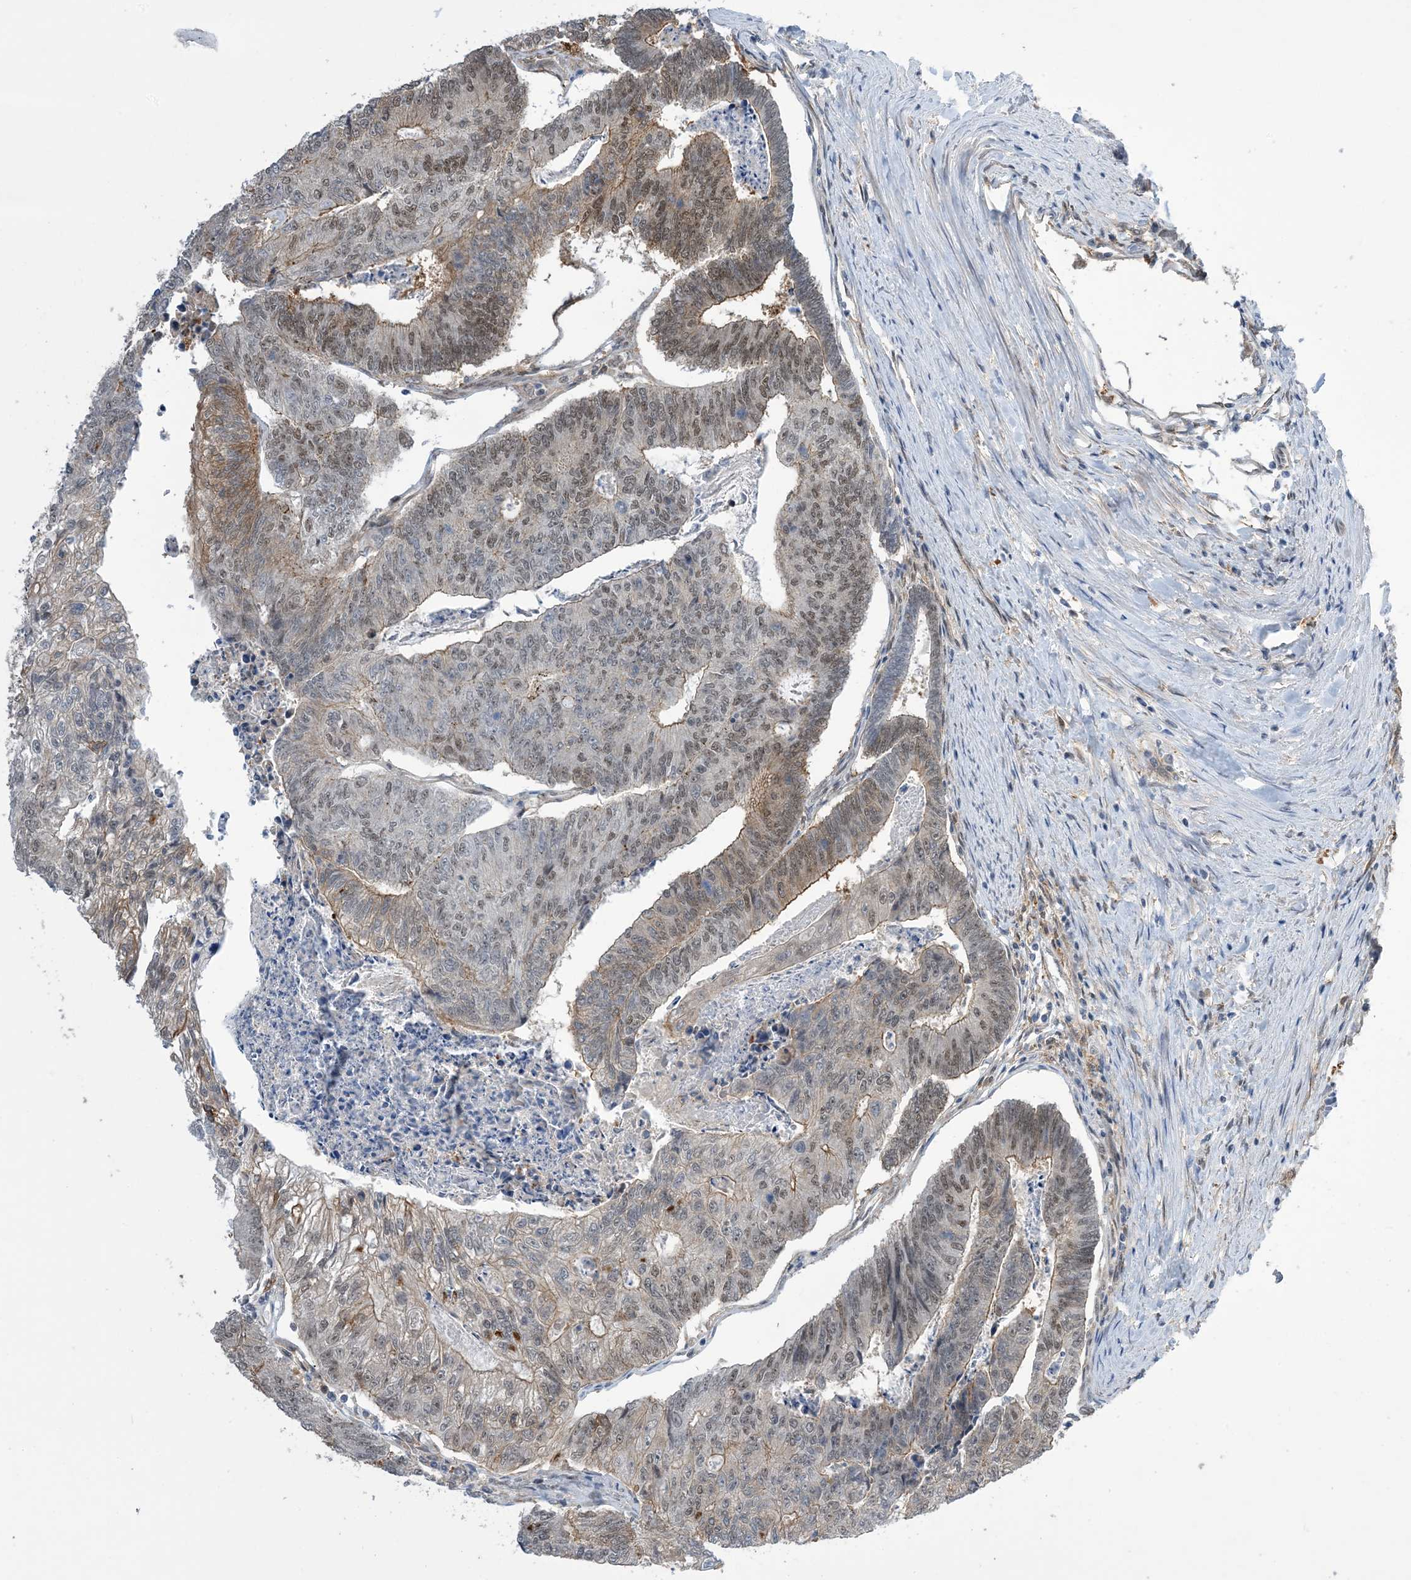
{"staining": {"intensity": "weak", "quantity": "25%-75%", "location": "cytoplasmic/membranous,nuclear"}, "tissue": "colorectal cancer", "cell_type": "Tumor cells", "image_type": "cancer", "snomed": [{"axis": "morphology", "description": "Adenocarcinoma, NOS"}, {"axis": "topography", "description": "Colon"}], "caption": "Protein expression analysis of human colorectal cancer reveals weak cytoplasmic/membranous and nuclear staining in about 25%-75% of tumor cells.", "gene": "ZNF8", "patient": {"sex": "female", "age": 67}}